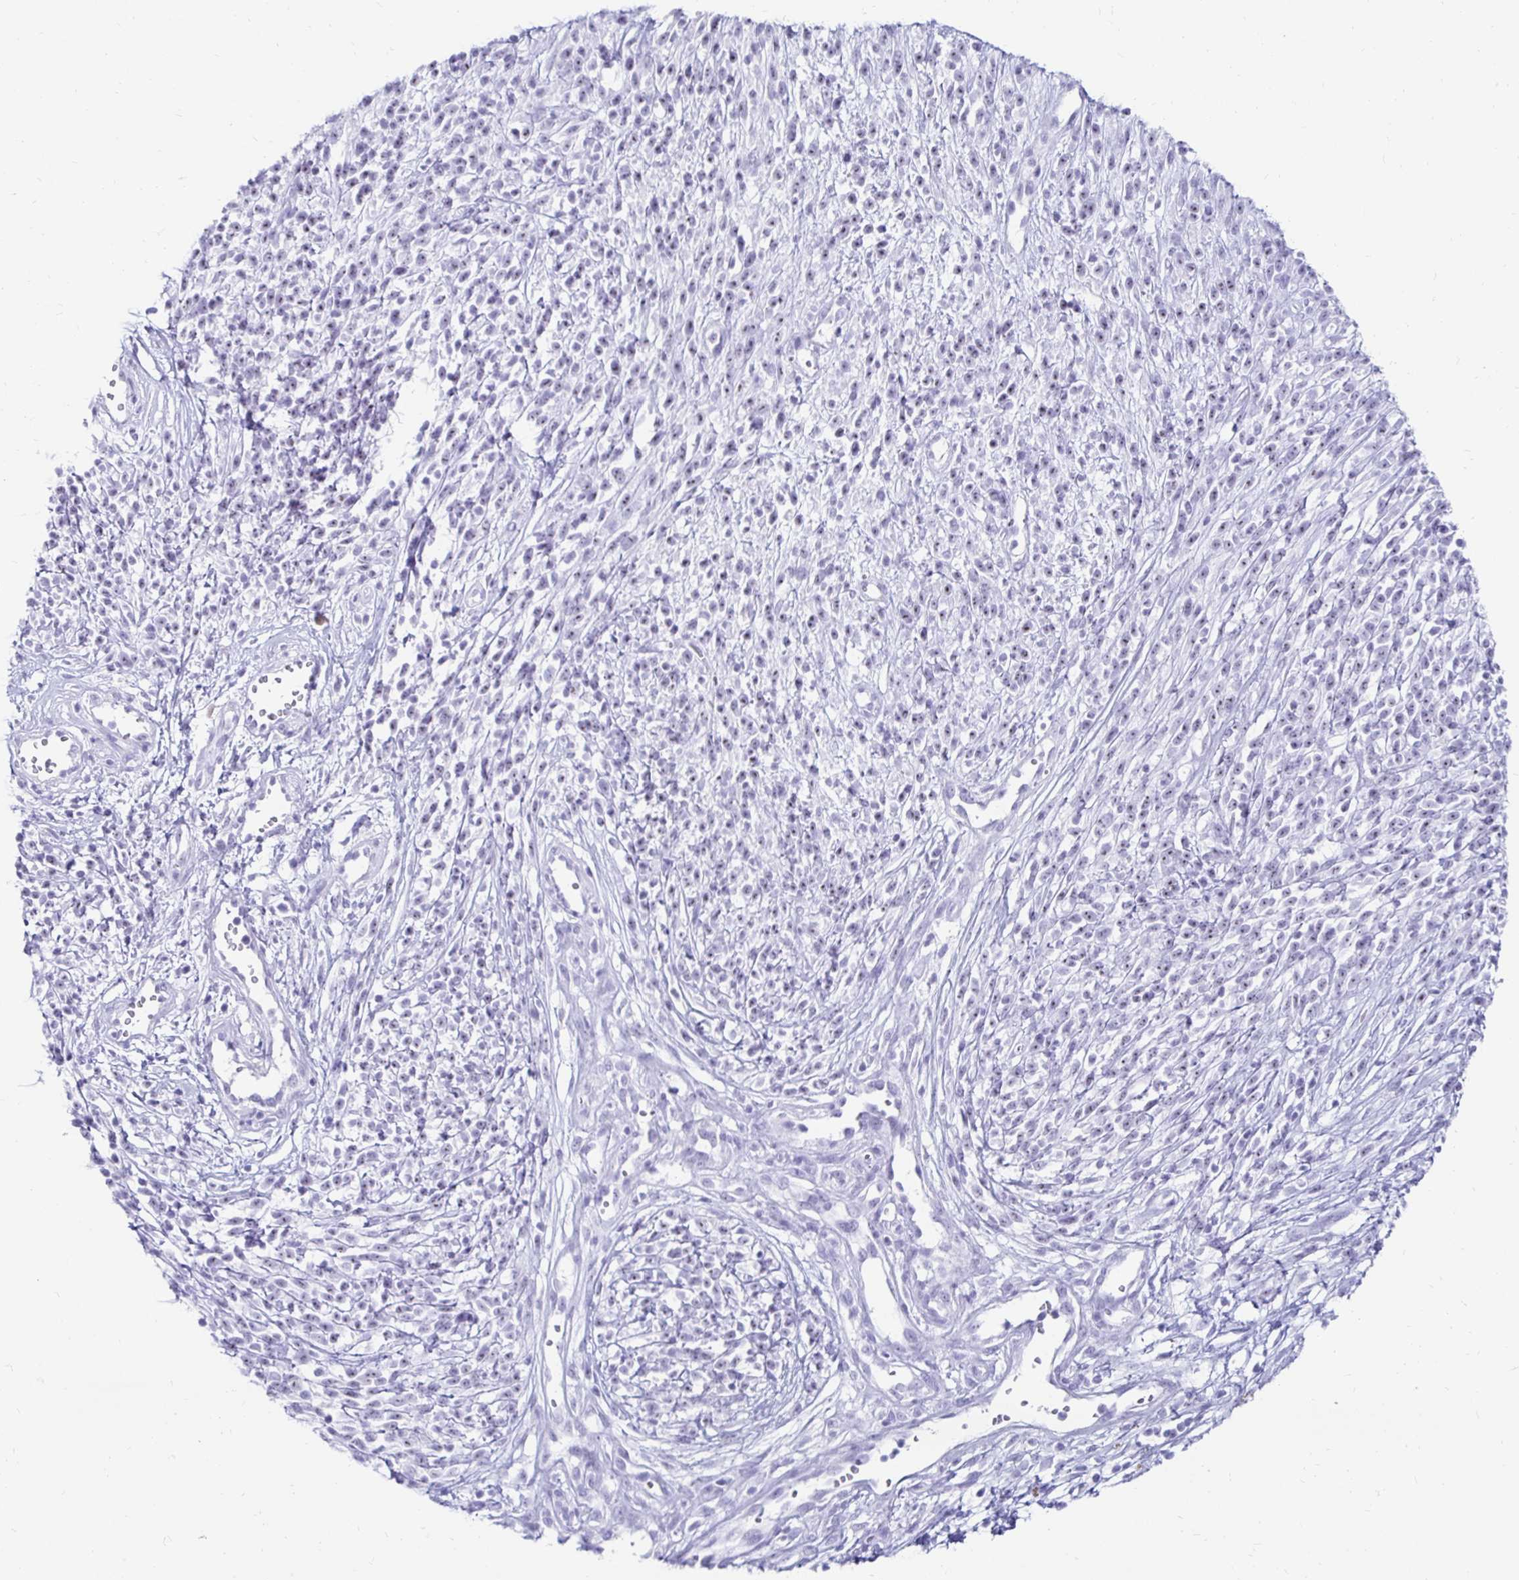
{"staining": {"intensity": "negative", "quantity": "none", "location": "none"}, "tissue": "melanoma", "cell_type": "Tumor cells", "image_type": "cancer", "snomed": [{"axis": "morphology", "description": "Malignant melanoma, NOS"}, {"axis": "topography", "description": "Skin"}, {"axis": "topography", "description": "Skin of trunk"}], "caption": "This is a micrograph of IHC staining of malignant melanoma, which shows no staining in tumor cells.", "gene": "CST6", "patient": {"sex": "male", "age": 74}}